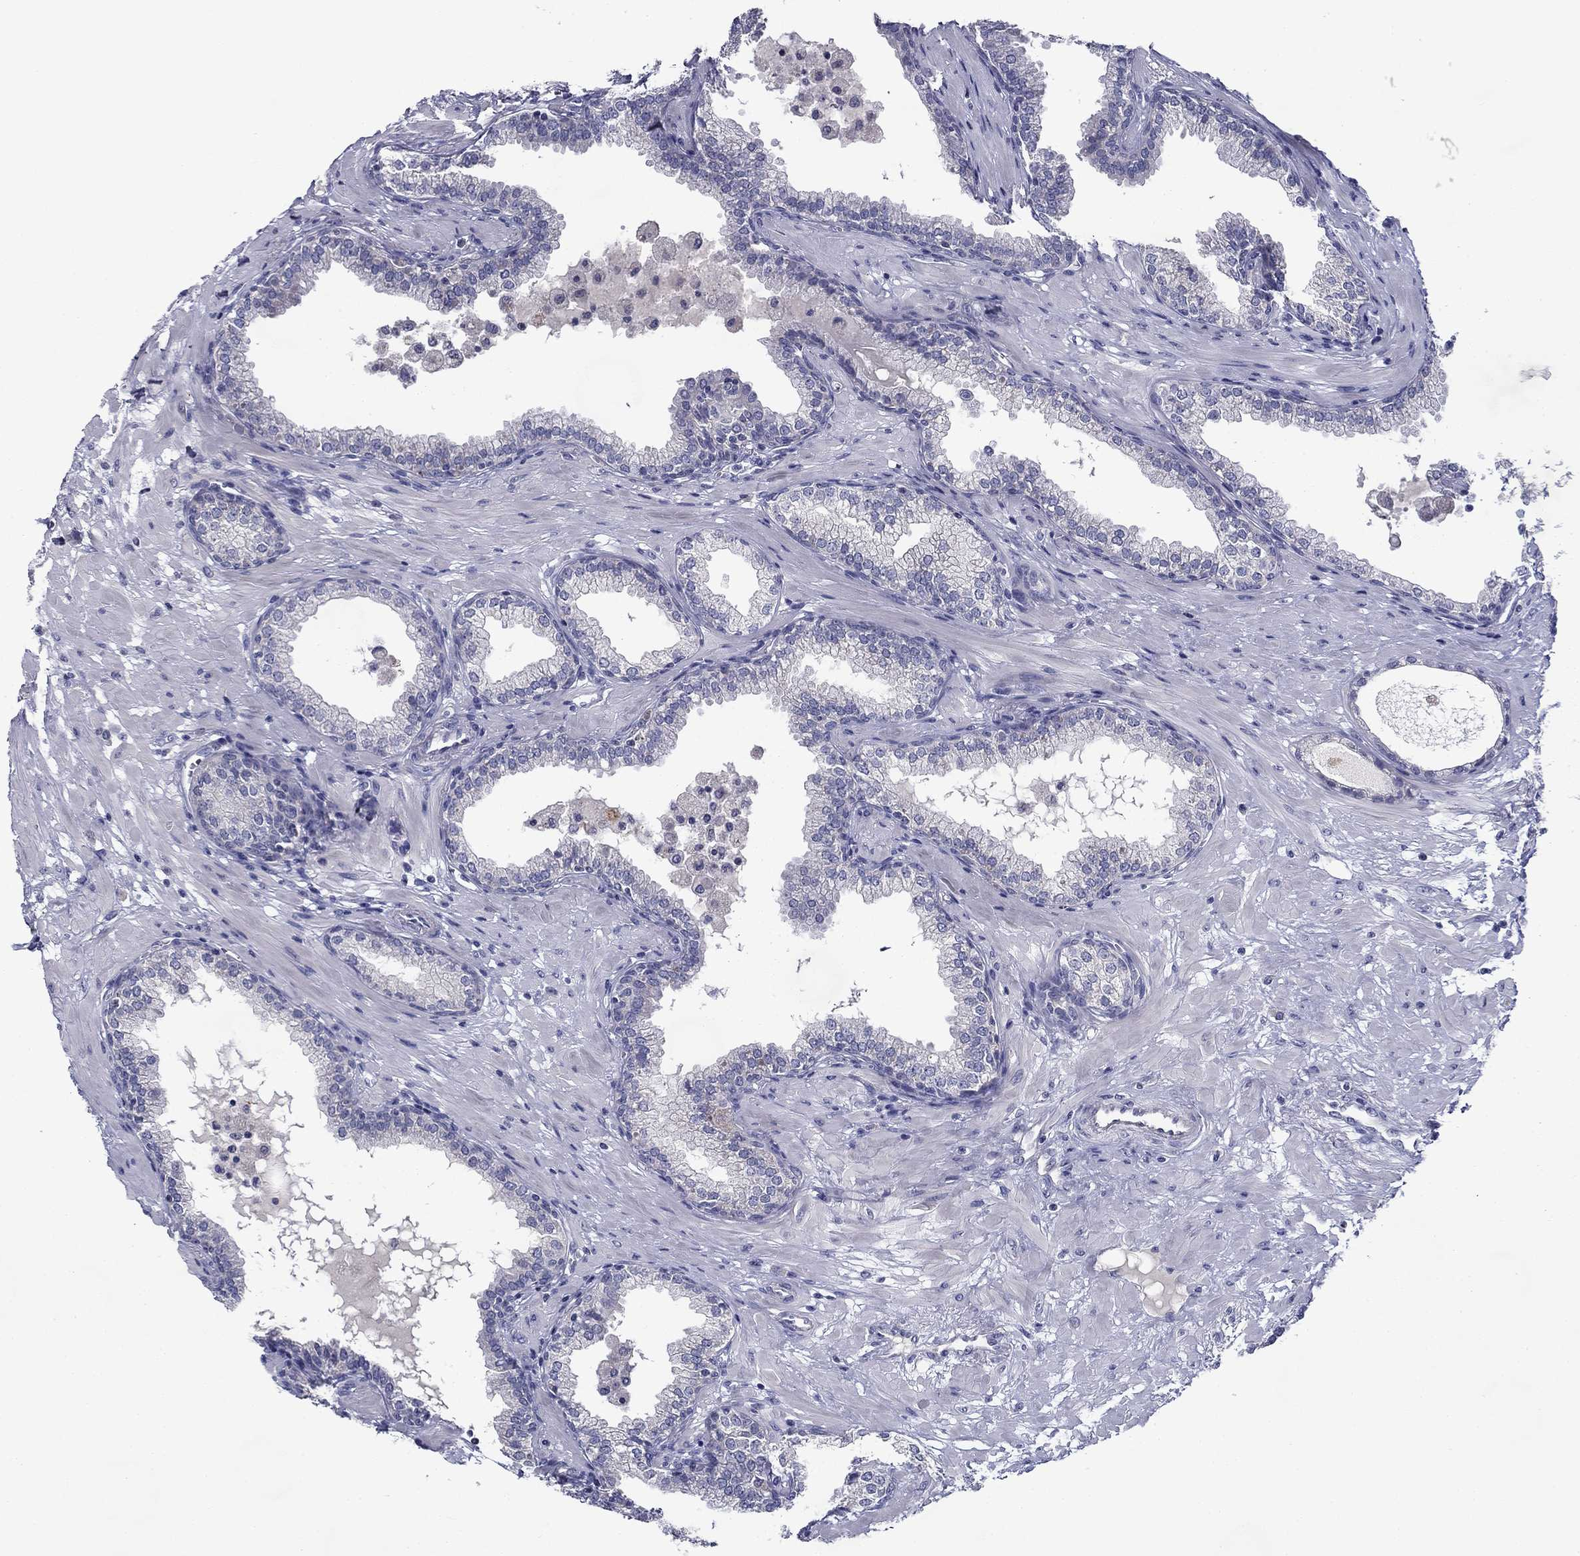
{"staining": {"intensity": "negative", "quantity": "none", "location": "none"}, "tissue": "prostate", "cell_type": "Glandular cells", "image_type": "normal", "snomed": [{"axis": "morphology", "description": "Normal tissue, NOS"}, {"axis": "topography", "description": "Prostate"}], "caption": "This photomicrograph is of normal prostate stained with IHC to label a protein in brown with the nuclei are counter-stained blue. There is no staining in glandular cells.", "gene": "SPATA7", "patient": {"sex": "male", "age": 64}}